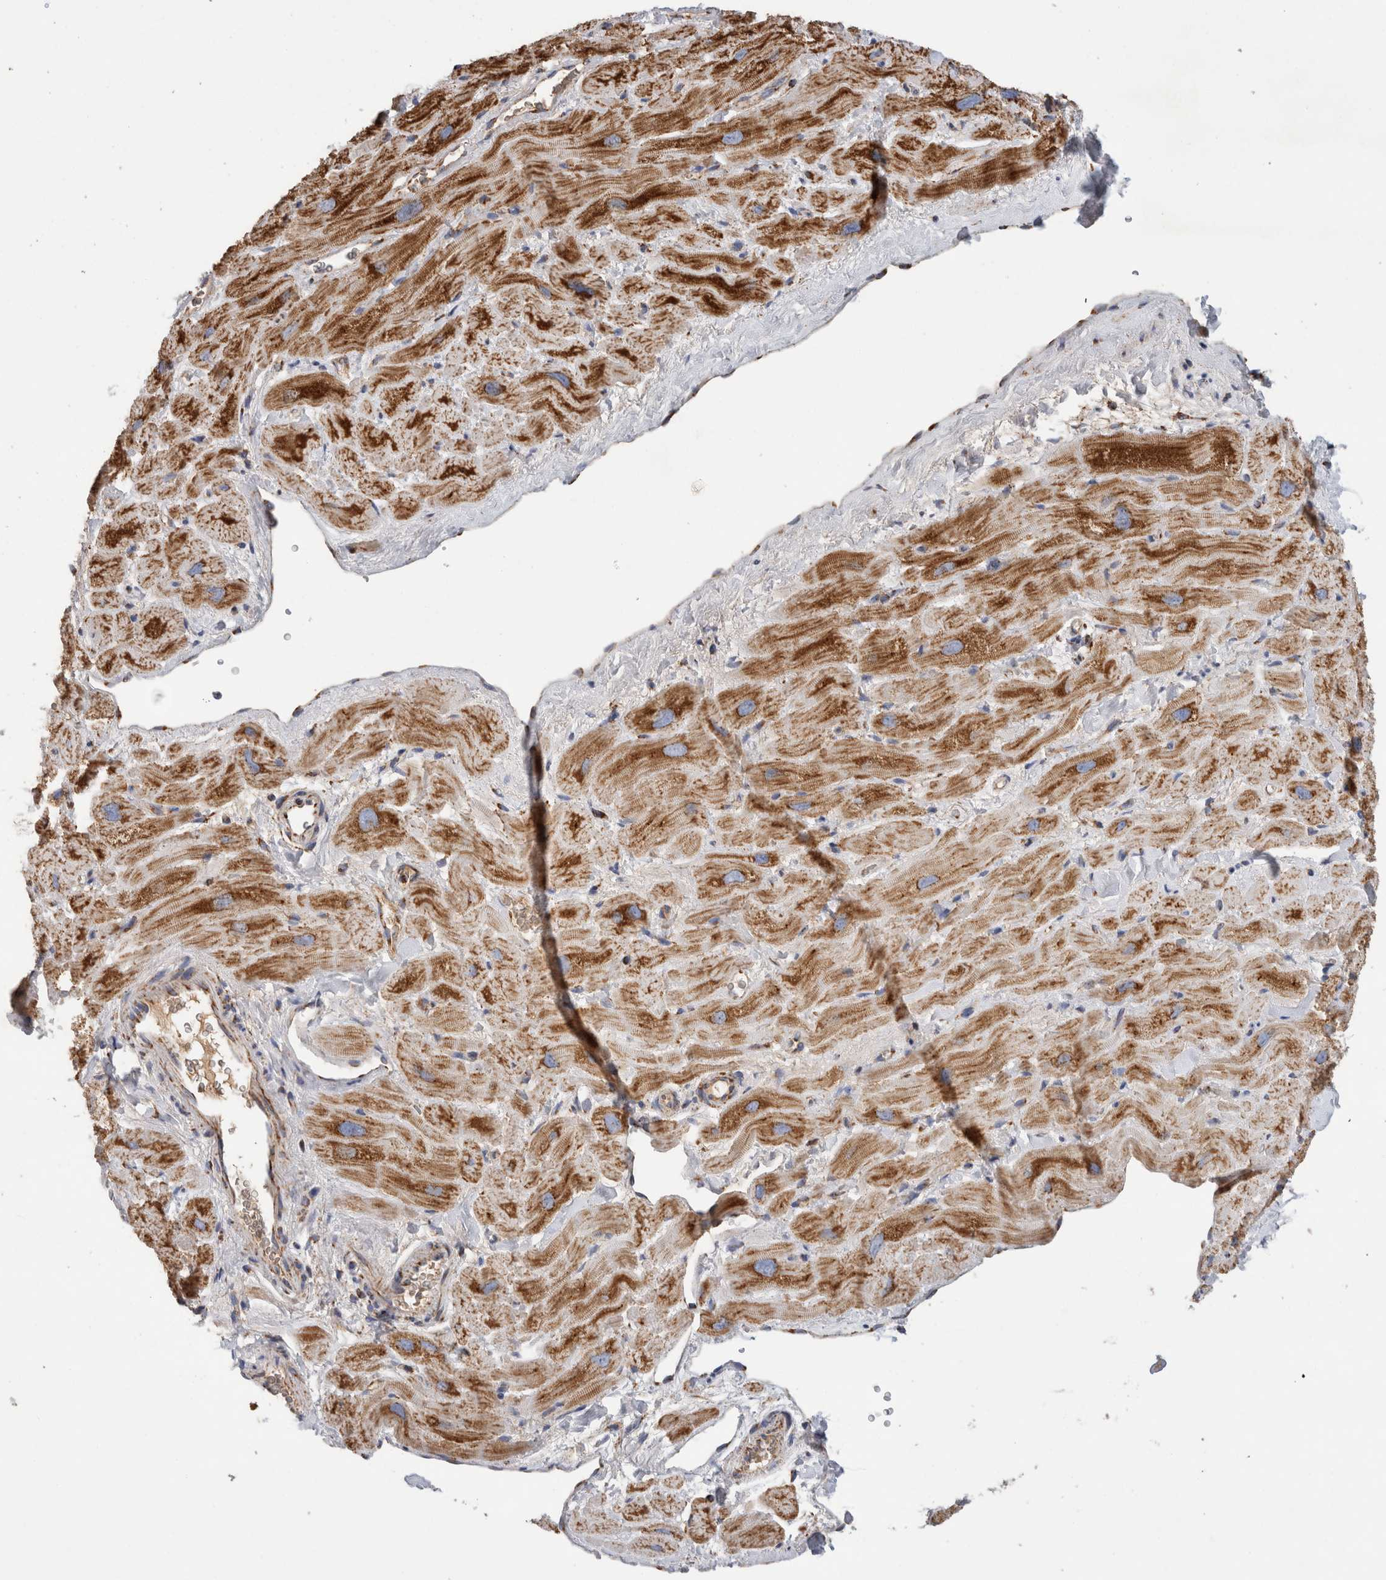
{"staining": {"intensity": "moderate", "quantity": ">75%", "location": "cytoplasmic/membranous"}, "tissue": "heart muscle", "cell_type": "Cardiomyocytes", "image_type": "normal", "snomed": [{"axis": "morphology", "description": "Normal tissue, NOS"}, {"axis": "topography", "description": "Heart"}], "caption": "High-power microscopy captured an IHC histopathology image of unremarkable heart muscle, revealing moderate cytoplasmic/membranous staining in about >75% of cardiomyocytes.", "gene": "IARS2", "patient": {"sex": "male", "age": 49}}